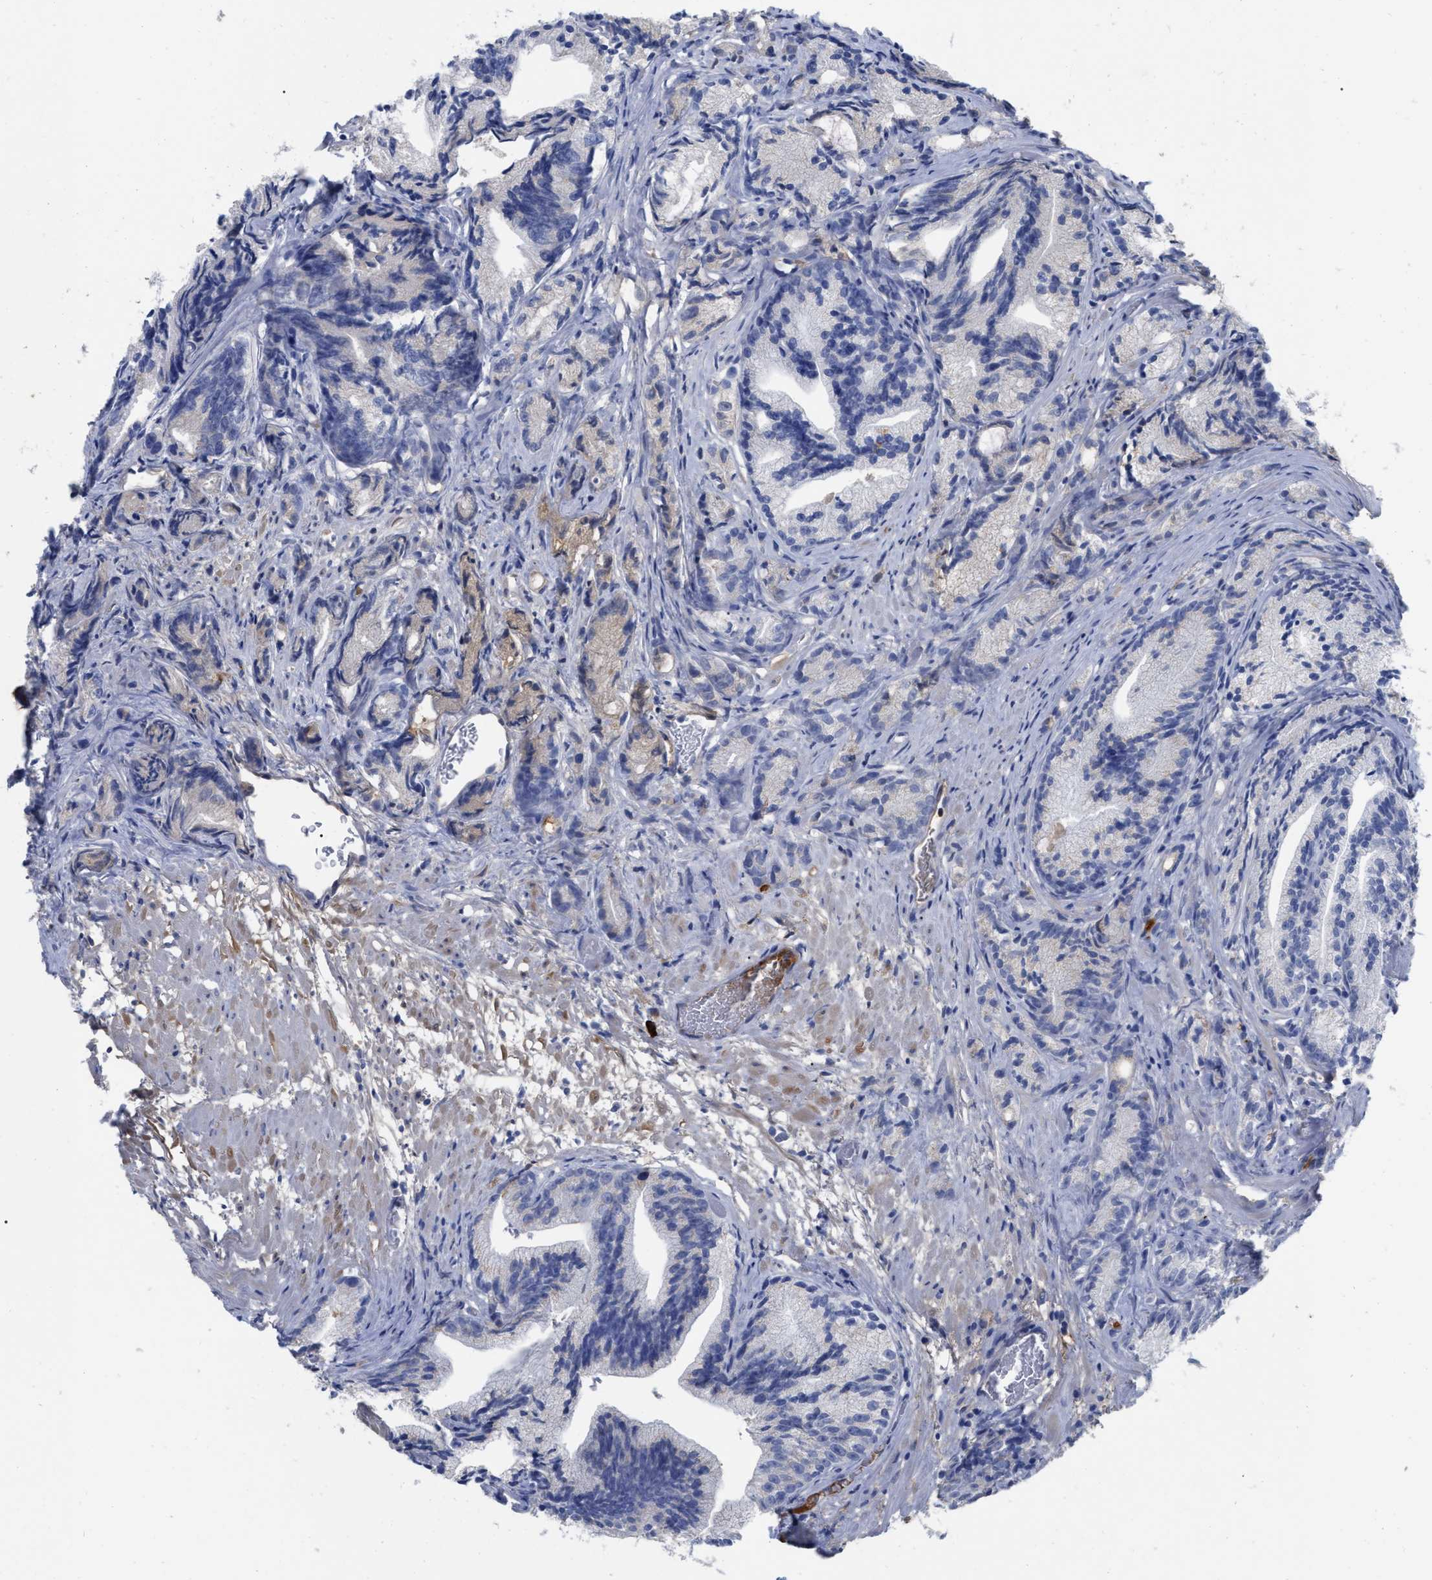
{"staining": {"intensity": "negative", "quantity": "none", "location": "none"}, "tissue": "prostate cancer", "cell_type": "Tumor cells", "image_type": "cancer", "snomed": [{"axis": "morphology", "description": "Adenocarcinoma, Low grade"}, {"axis": "topography", "description": "Prostate"}], "caption": "Tumor cells are negative for brown protein staining in prostate cancer.", "gene": "IGHV5-51", "patient": {"sex": "male", "age": 89}}